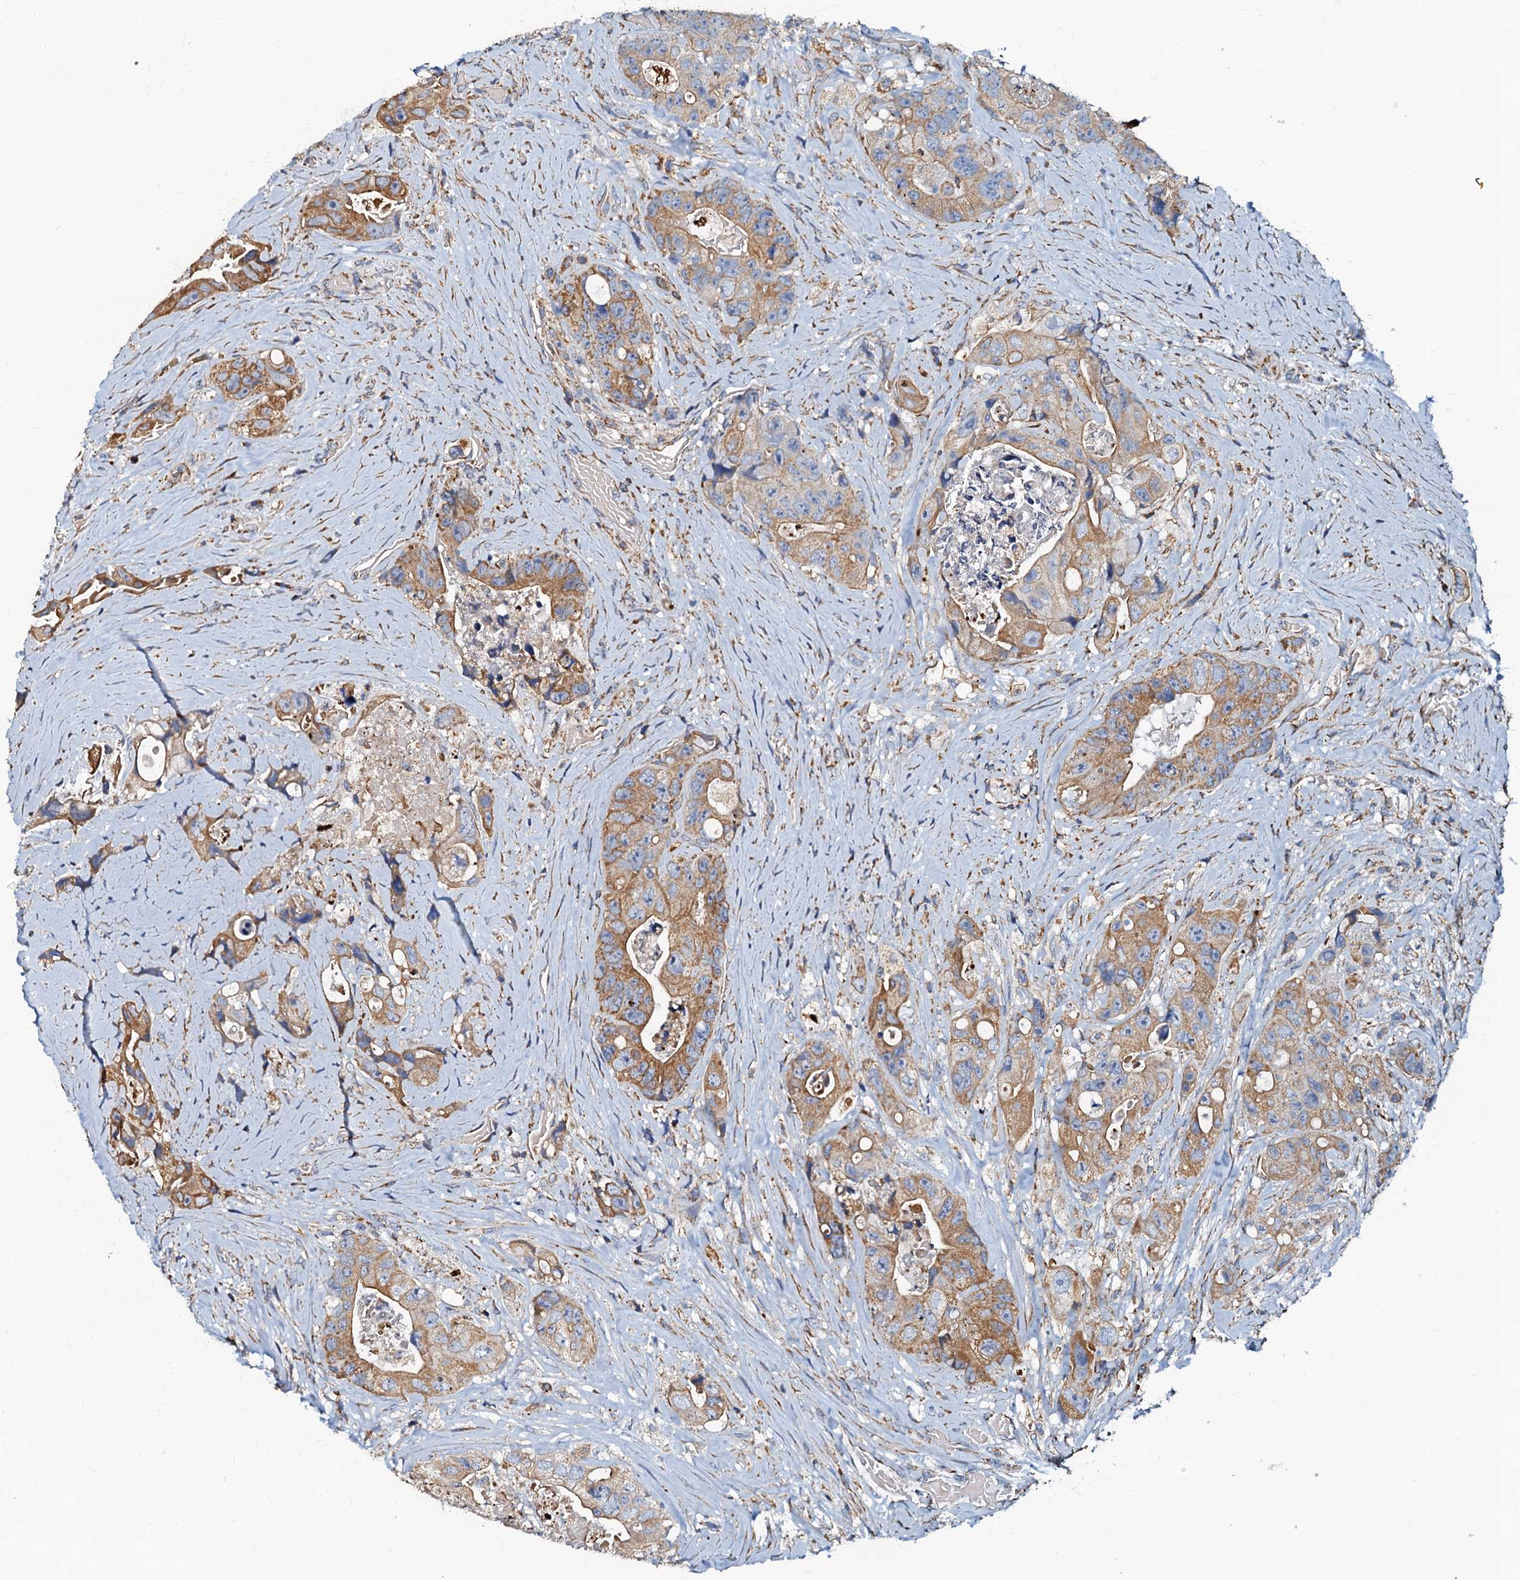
{"staining": {"intensity": "moderate", "quantity": "25%-75%", "location": "cytoplasmic/membranous"}, "tissue": "colorectal cancer", "cell_type": "Tumor cells", "image_type": "cancer", "snomed": [{"axis": "morphology", "description": "Adenocarcinoma, NOS"}, {"axis": "topography", "description": "Colon"}], "caption": "IHC of human colorectal cancer exhibits medium levels of moderate cytoplasmic/membranous staining in about 25%-75% of tumor cells.", "gene": "NDUFA12", "patient": {"sex": "female", "age": 46}}